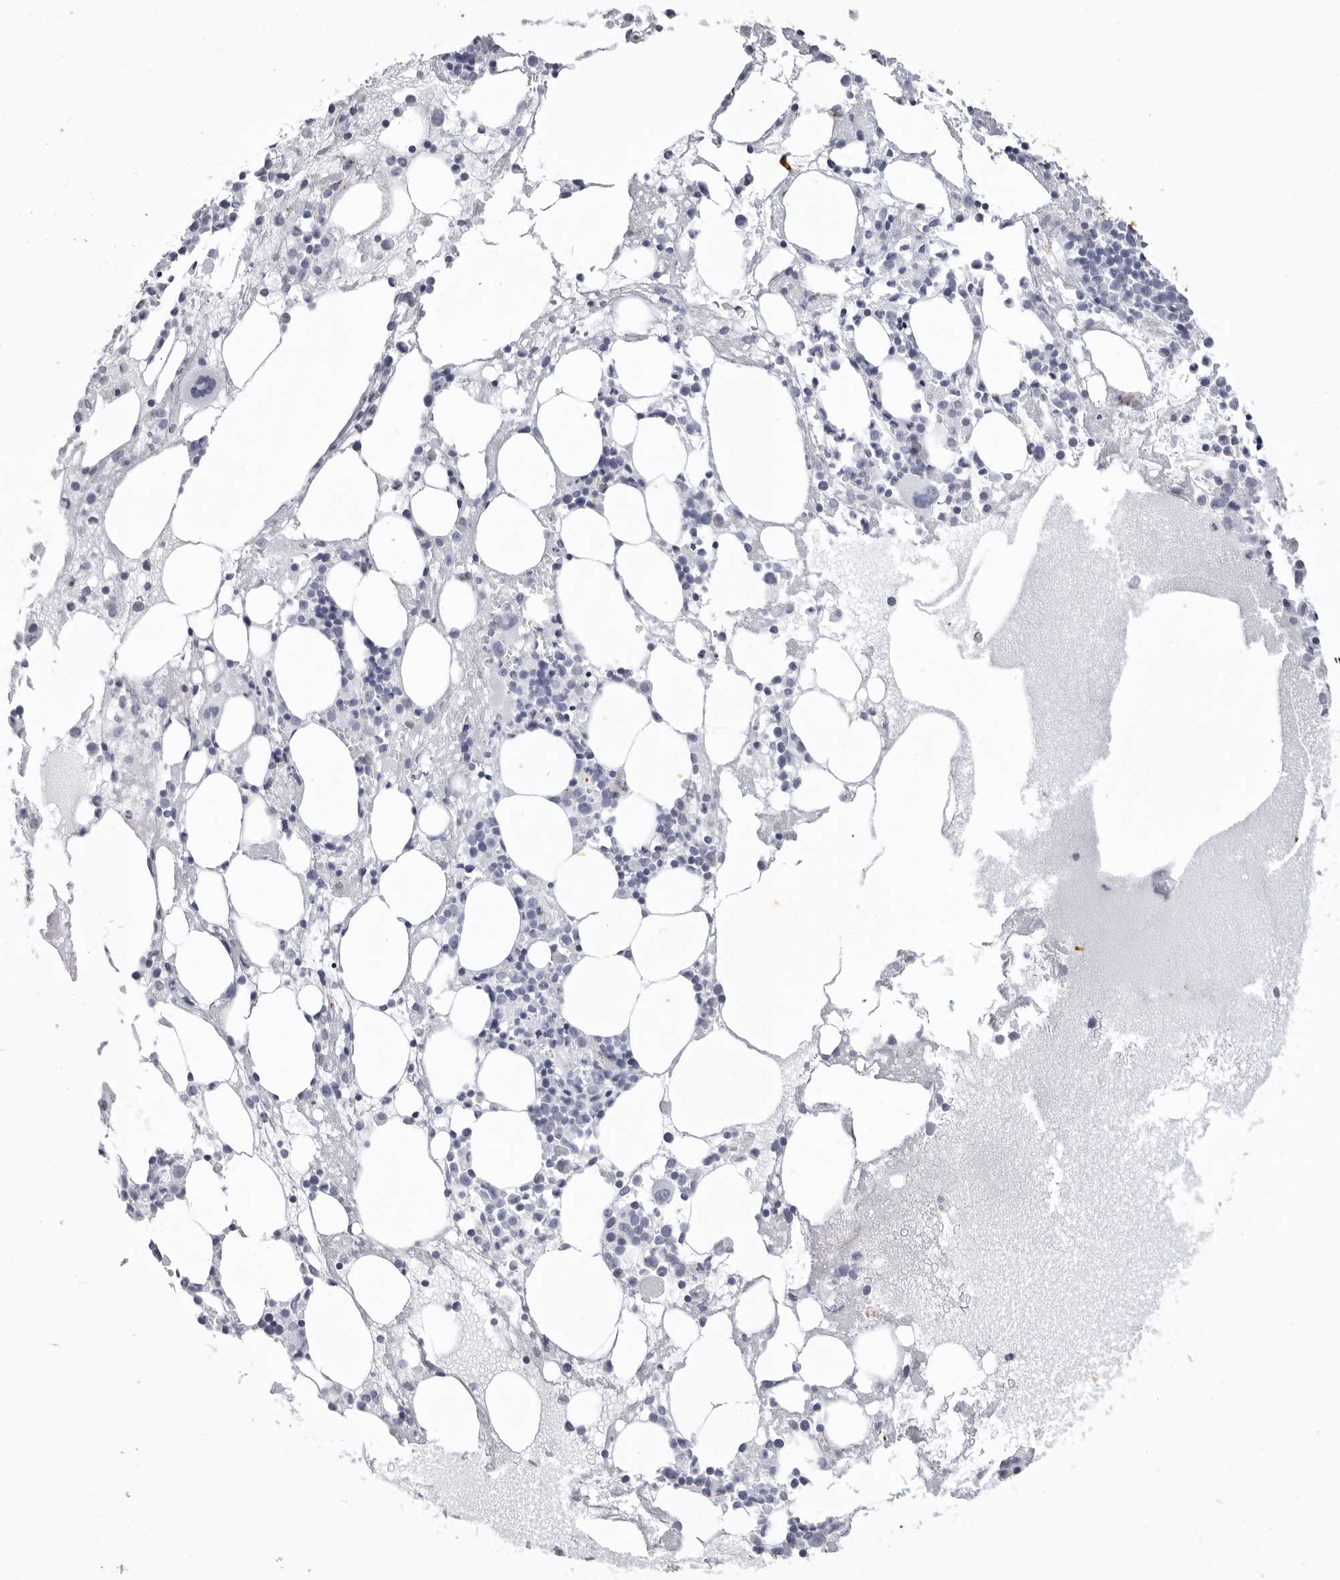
{"staining": {"intensity": "negative", "quantity": "none", "location": "none"}, "tissue": "bone marrow", "cell_type": "Hematopoietic cells", "image_type": "normal", "snomed": [{"axis": "morphology", "description": "Normal tissue, NOS"}, {"axis": "topography", "description": "Bone marrow"}], "caption": "IHC histopathology image of unremarkable bone marrow: human bone marrow stained with DAB (3,3'-diaminobenzidine) shows no significant protein staining in hematopoietic cells. (Stains: DAB immunohistochemistry with hematoxylin counter stain, Microscopy: brightfield microscopy at high magnification).", "gene": "KLK9", "patient": {"sex": "female", "age": 52}}